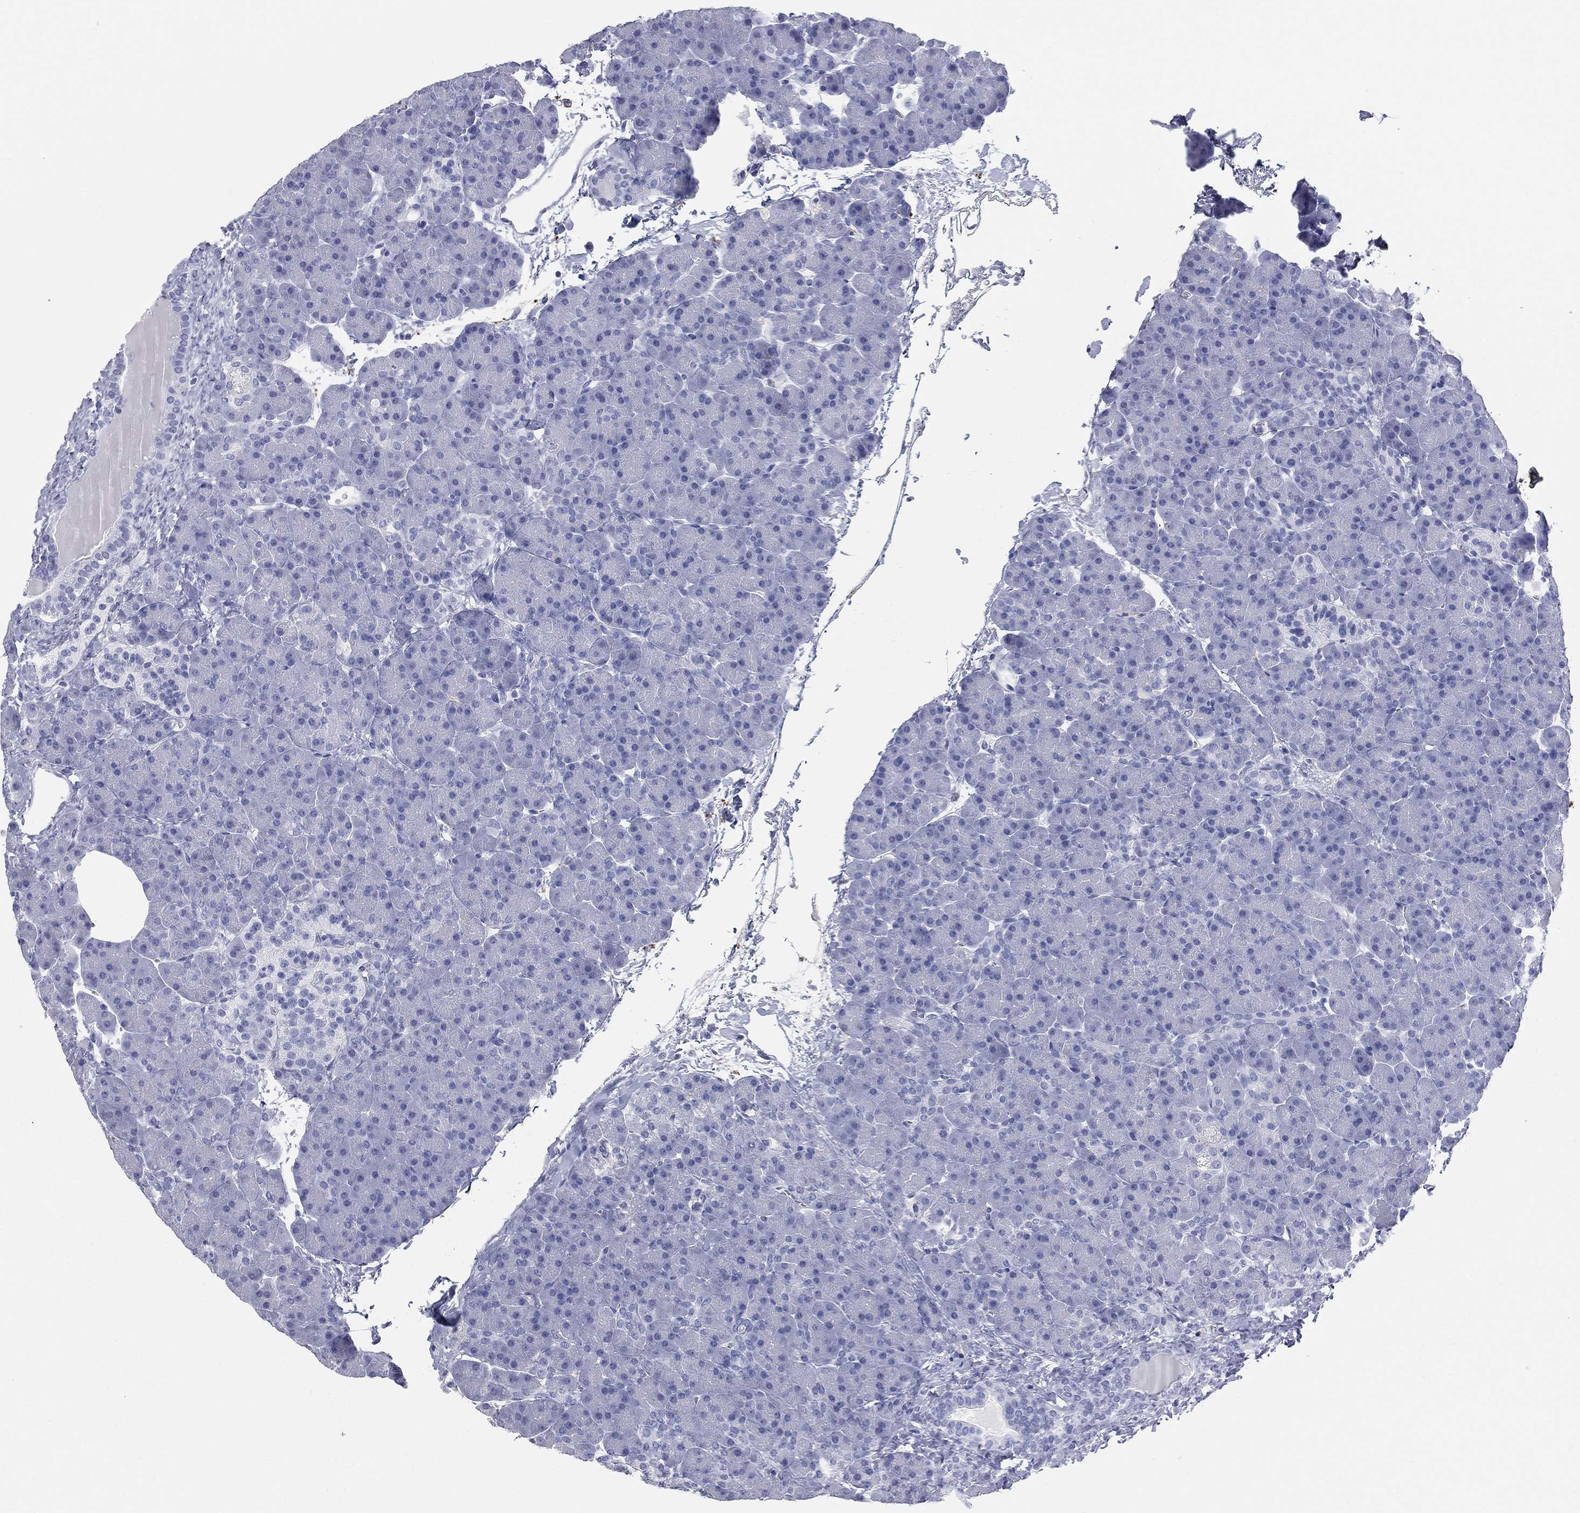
{"staining": {"intensity": "negative", "quantity": "none", "location": "none"}, "tissue": "pancreas", "cell_type": "Exocrine glandular cells", "image_type": "normal", "snomed": [{"axis": "morphology", "description": "Normal tissue, NOS"}, {"axis": "topography", "description": "Pancreas"}], "caption": "DAB (3,3'-diaminobenzidine) immunohistochemical staining of benign human pancreas shows no significant staining in exocrine glandular cells. (DAB IHC, high magnification).", "gene": "HP", "patient": {"sex": "female", "age": 44}}